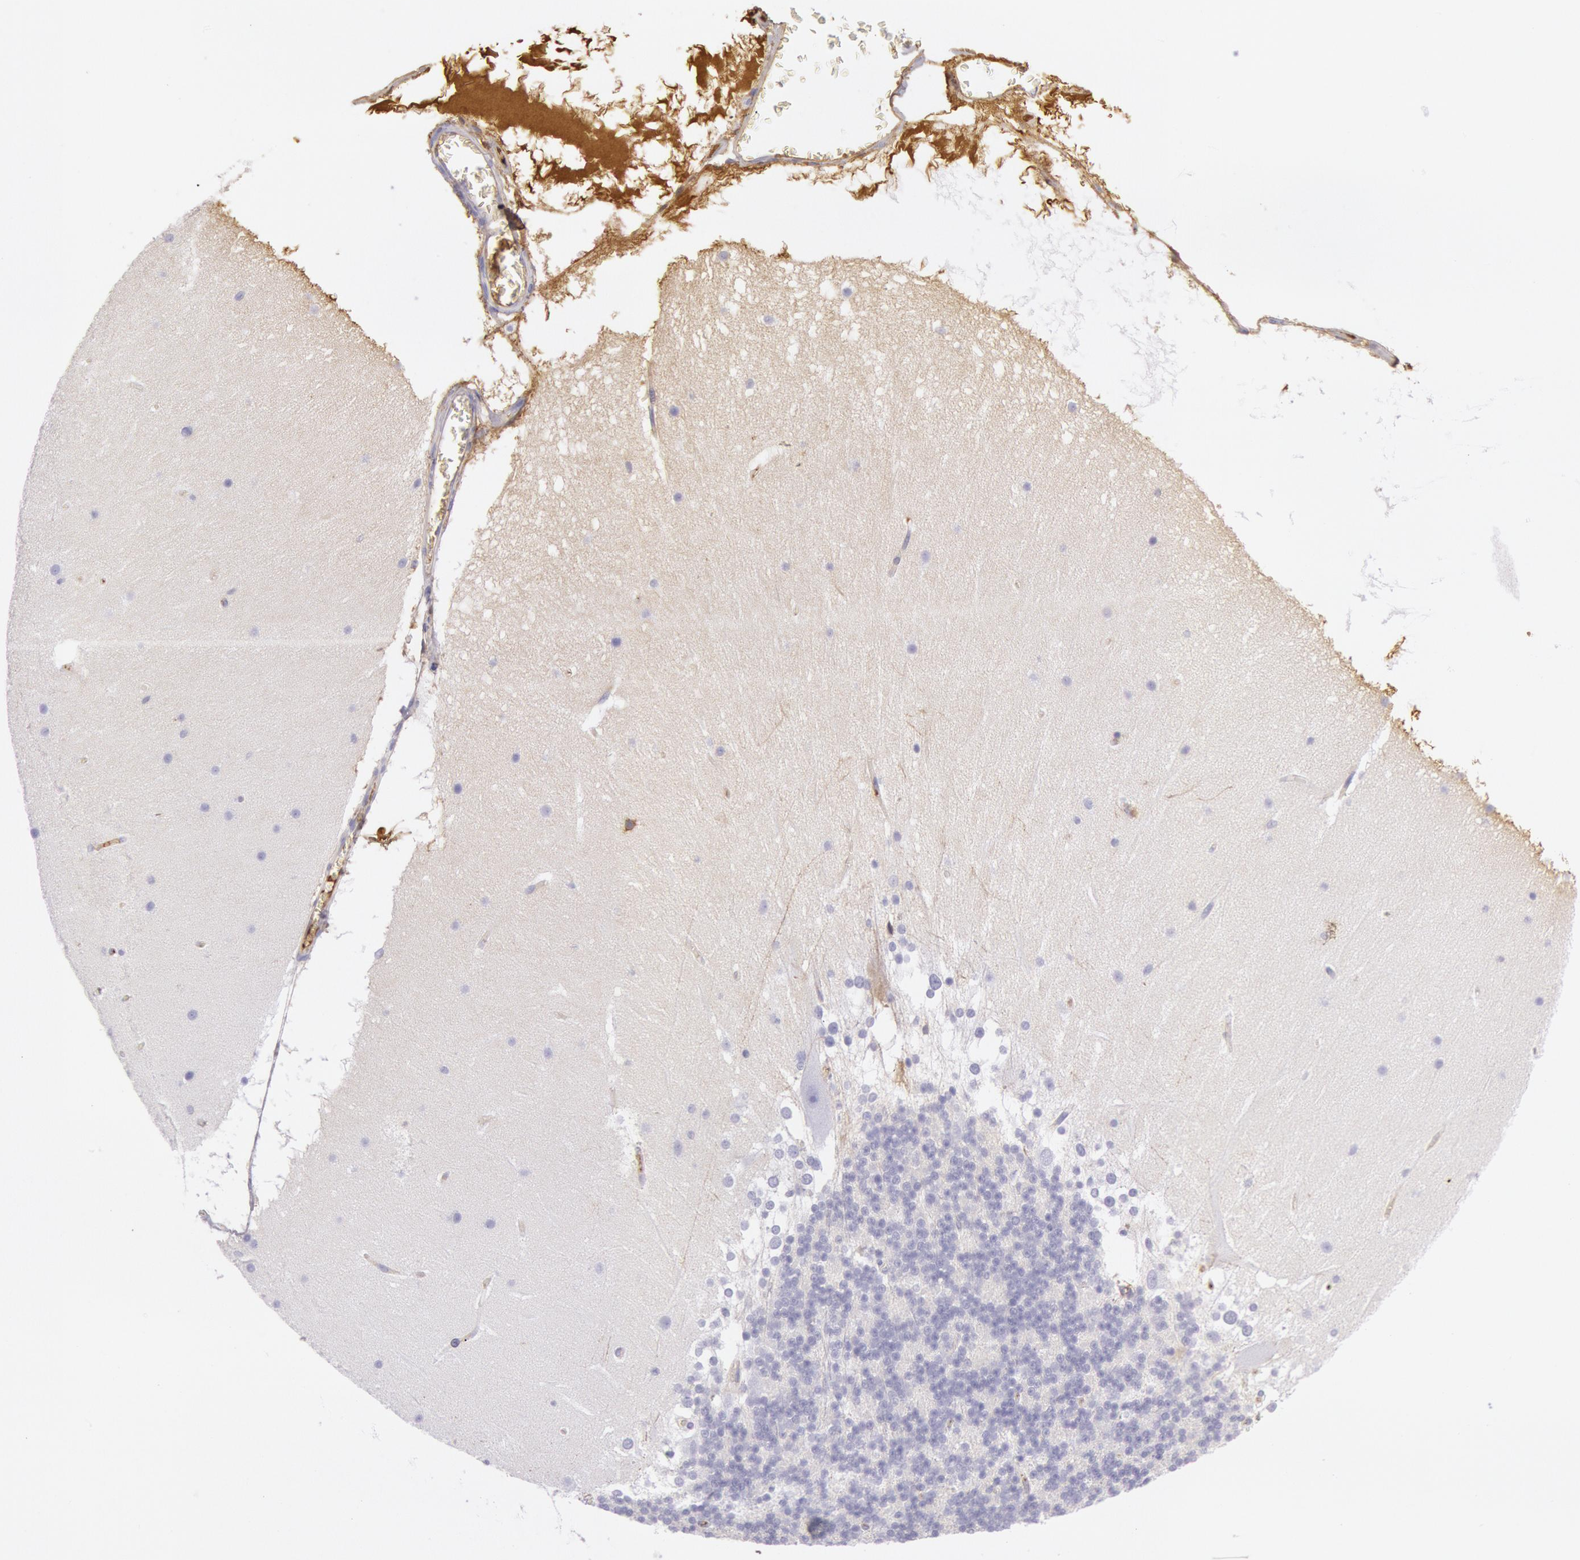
{"staining": {"intensity": "negative", "quantity": "none", "location": "none"}, "tissue": "cerebellum", "cell_type": "Cells in granular layer", "image_type": "normal", "snomed": [{"axis": "morphology", "description": "Normal tissue, NOS"}, {"axis": "topography", "description": "Cerebellum"}], "caption": "This image is of unremarkable cerebellum stained with immunohistochemistry to label a protein in brown with the nuclei are counter-stained blue. There is no expression in cells in granular layer.", "gene": "IGHG1", "patient": {"sex": "female", "age": 19}}